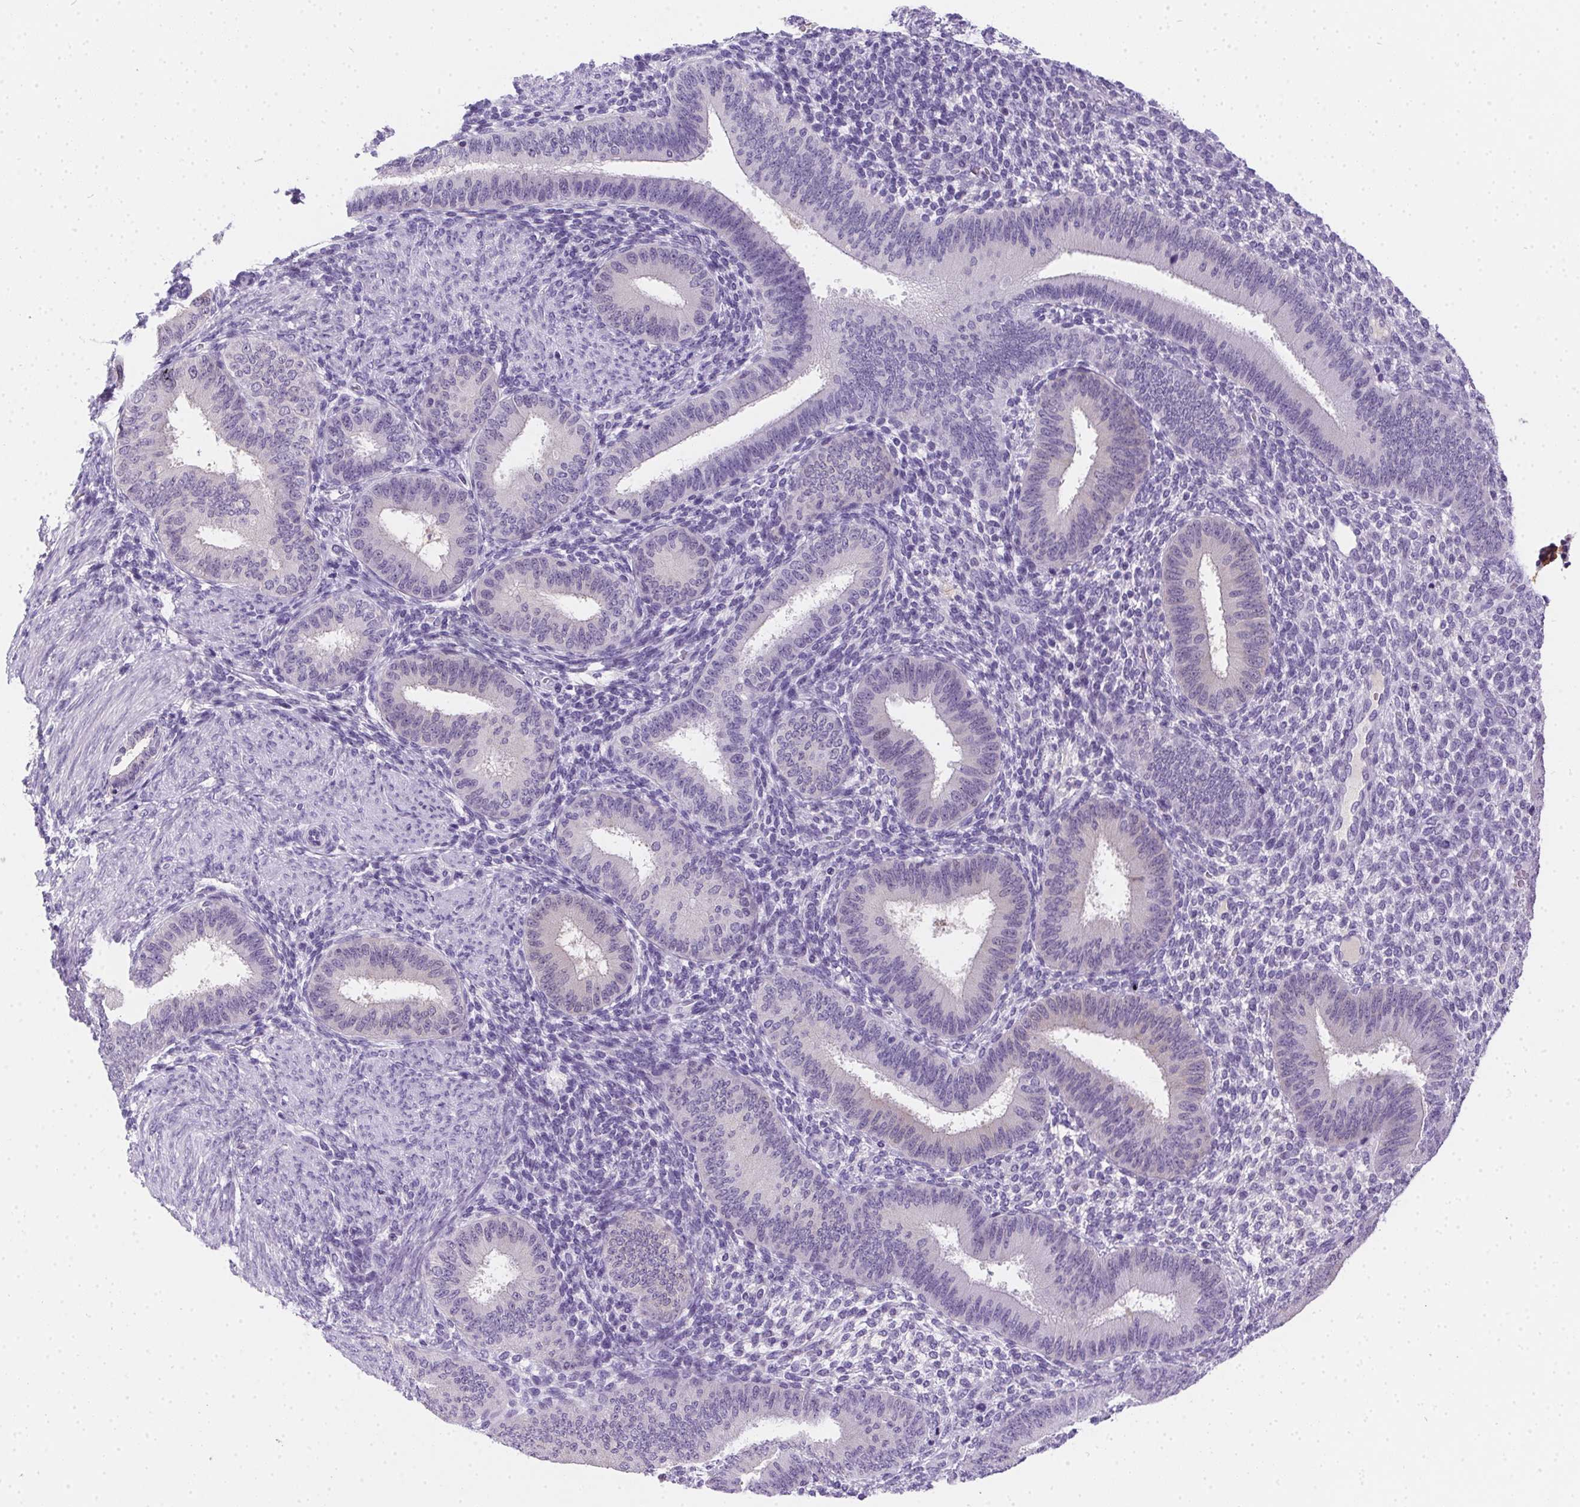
{"staining": {"intensity": "negative", "quantity": "none", "location": "none"}, "tissue": "endometrium", "cell_type": "Cells in endometrial stroma", "image_type": "normal", "snomed": [{"axis": "morphology", "description": "Normal tissue, NOS"}, {"axis": "topography", "description": "Endometrium"}], "caption": "Immunohistochemistry micrograph of unremarkable human endometrium stained for a protein (brown), which demonstrates no staining in cells in endometrial stroma.", "gene": "SSTR4", "patient": {"sex": "female", "age": 39}}